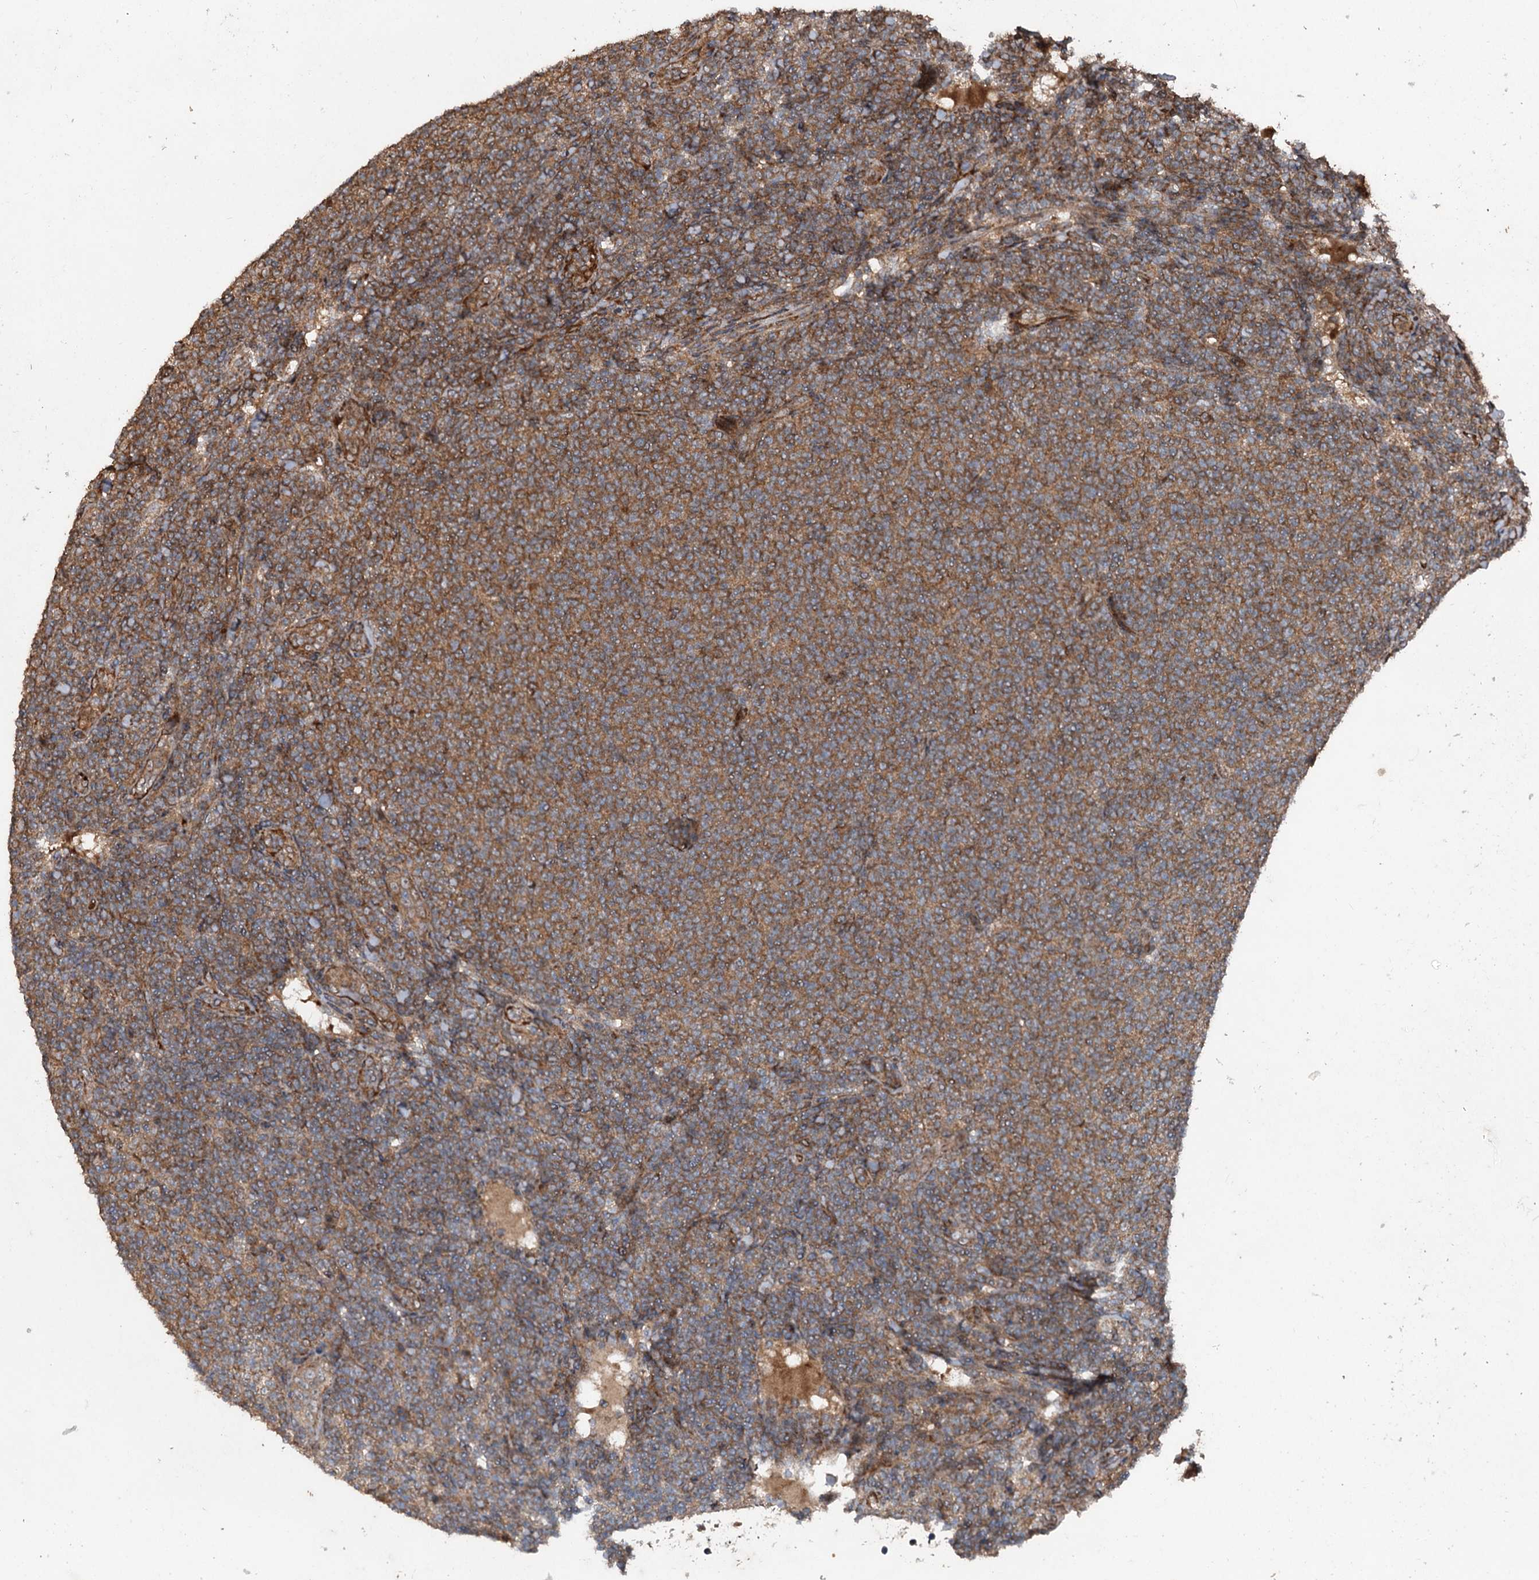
{"staining": {"intensity": "moderate", "quantity": "25%-75%", "location": "cytoplasmic/membranous"}, "tissue": "lymphoma", "cell_type": "Tumor cells", "image_type": "cancer", "snomed": [{"axis": "morphology", "description": "Malignant lymphoma, non-Hodgkin's type, Low grade"}, {"axis": "topography", "description": "Lymph node"}], "caption": "Protein analysis of lymphoma tissue shows moderate cytoplasmic/membranous positivity in approximately 25%-75% of tumor cells.", "gene": "ALAS1", "patient": {"sex": "male", "age": 66}}